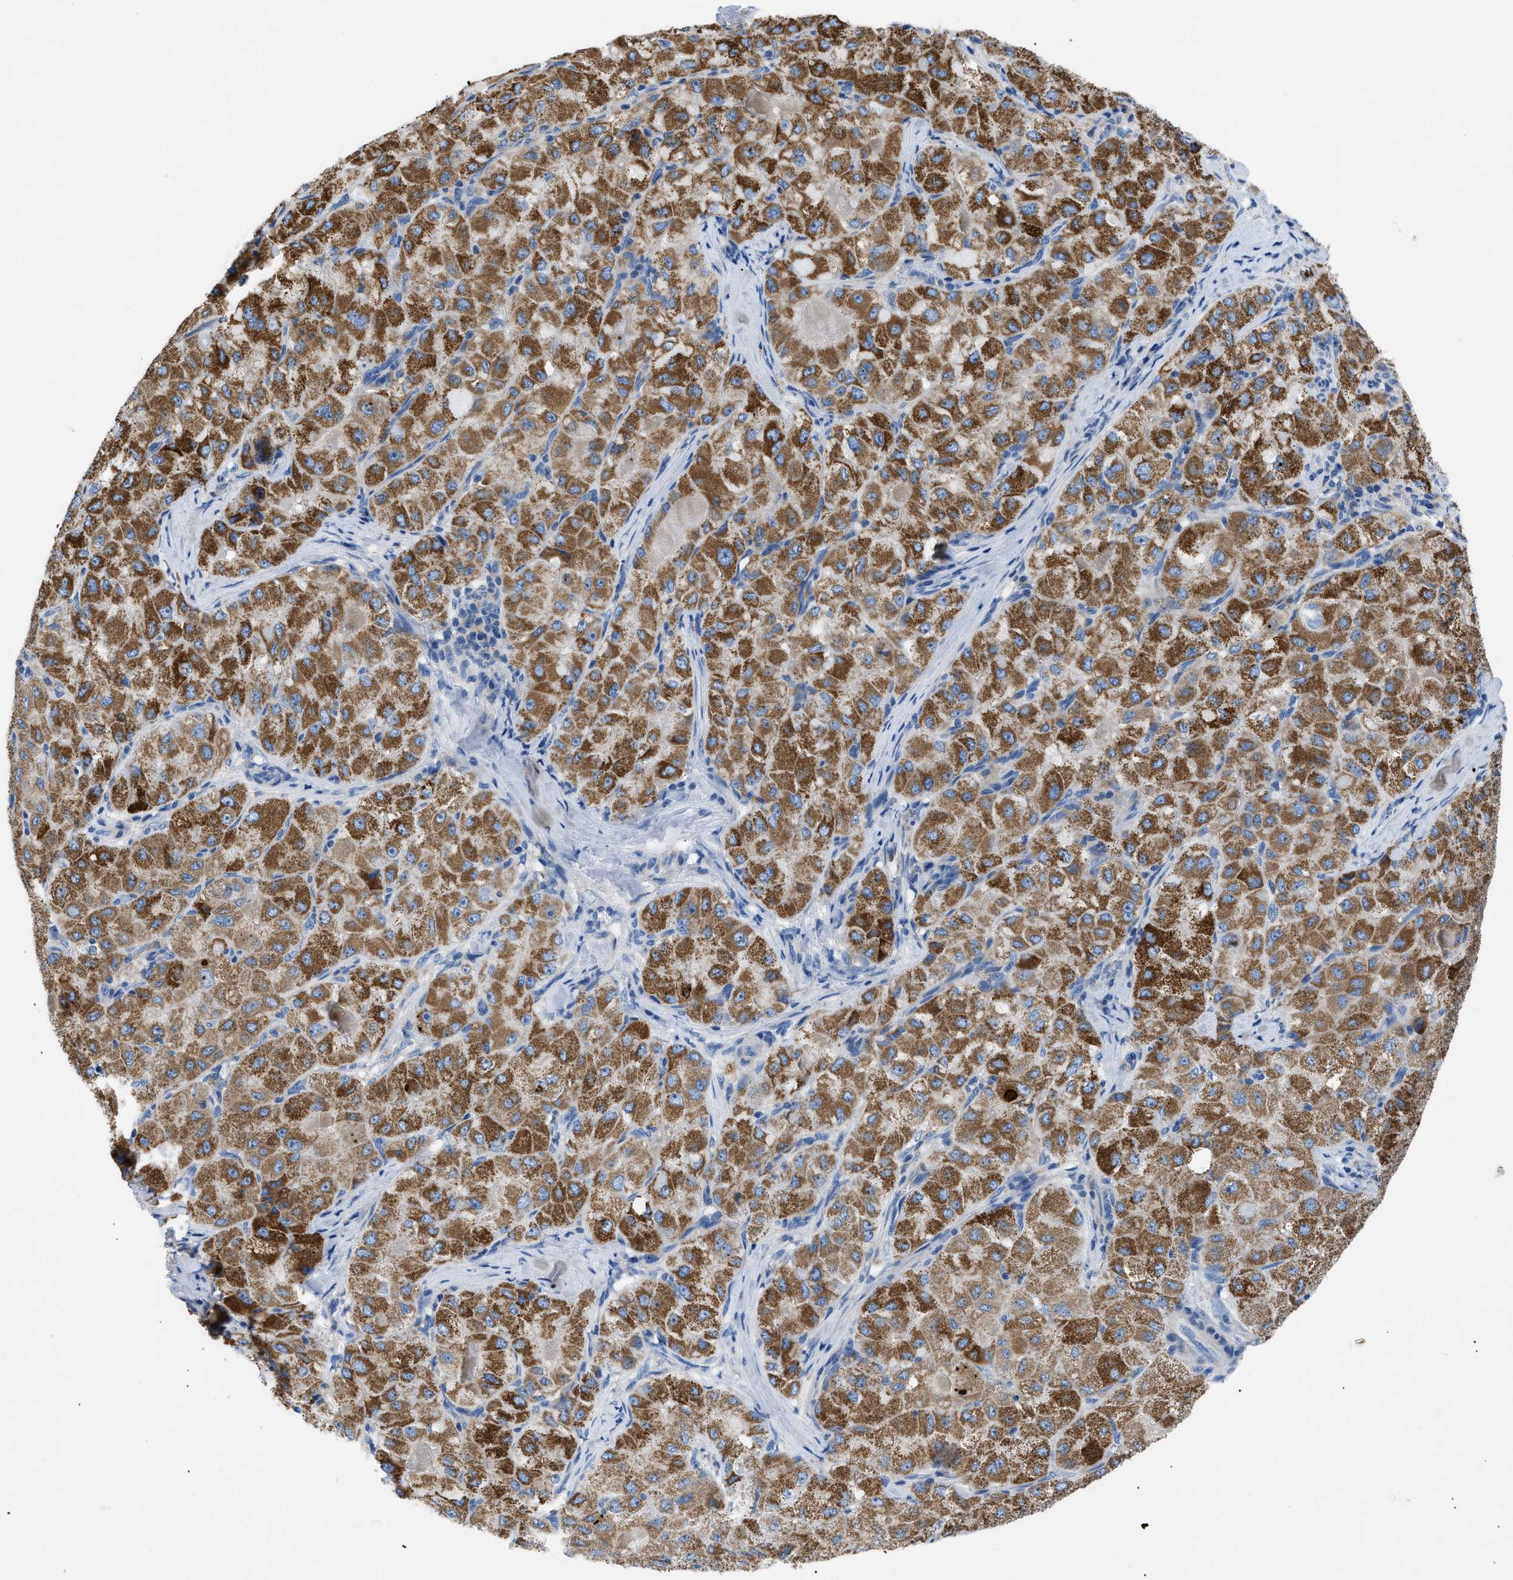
{"staining": {"intensity": "strong", "quantity": ">75%", "location": "cytoplasmic/membranous"}, "tissue": "liver cancer", "cell_type": "Tumor cells", "image_type": "cancer", "snomed": [{"axis": "morphology", "description": "Carcinoma, Hepatocellular, NOS"}, {"axis": "topography", "description": "Liver"}], "caption": "Liver hepatocellular carcinoma tissue exhibits strong cytoplasmic/membranous positivity in about >75% of tumor cells, visualized by immunohistochemistry.", "gene": "ILDR1", "patient": {"sex": "male", "age": 80}}